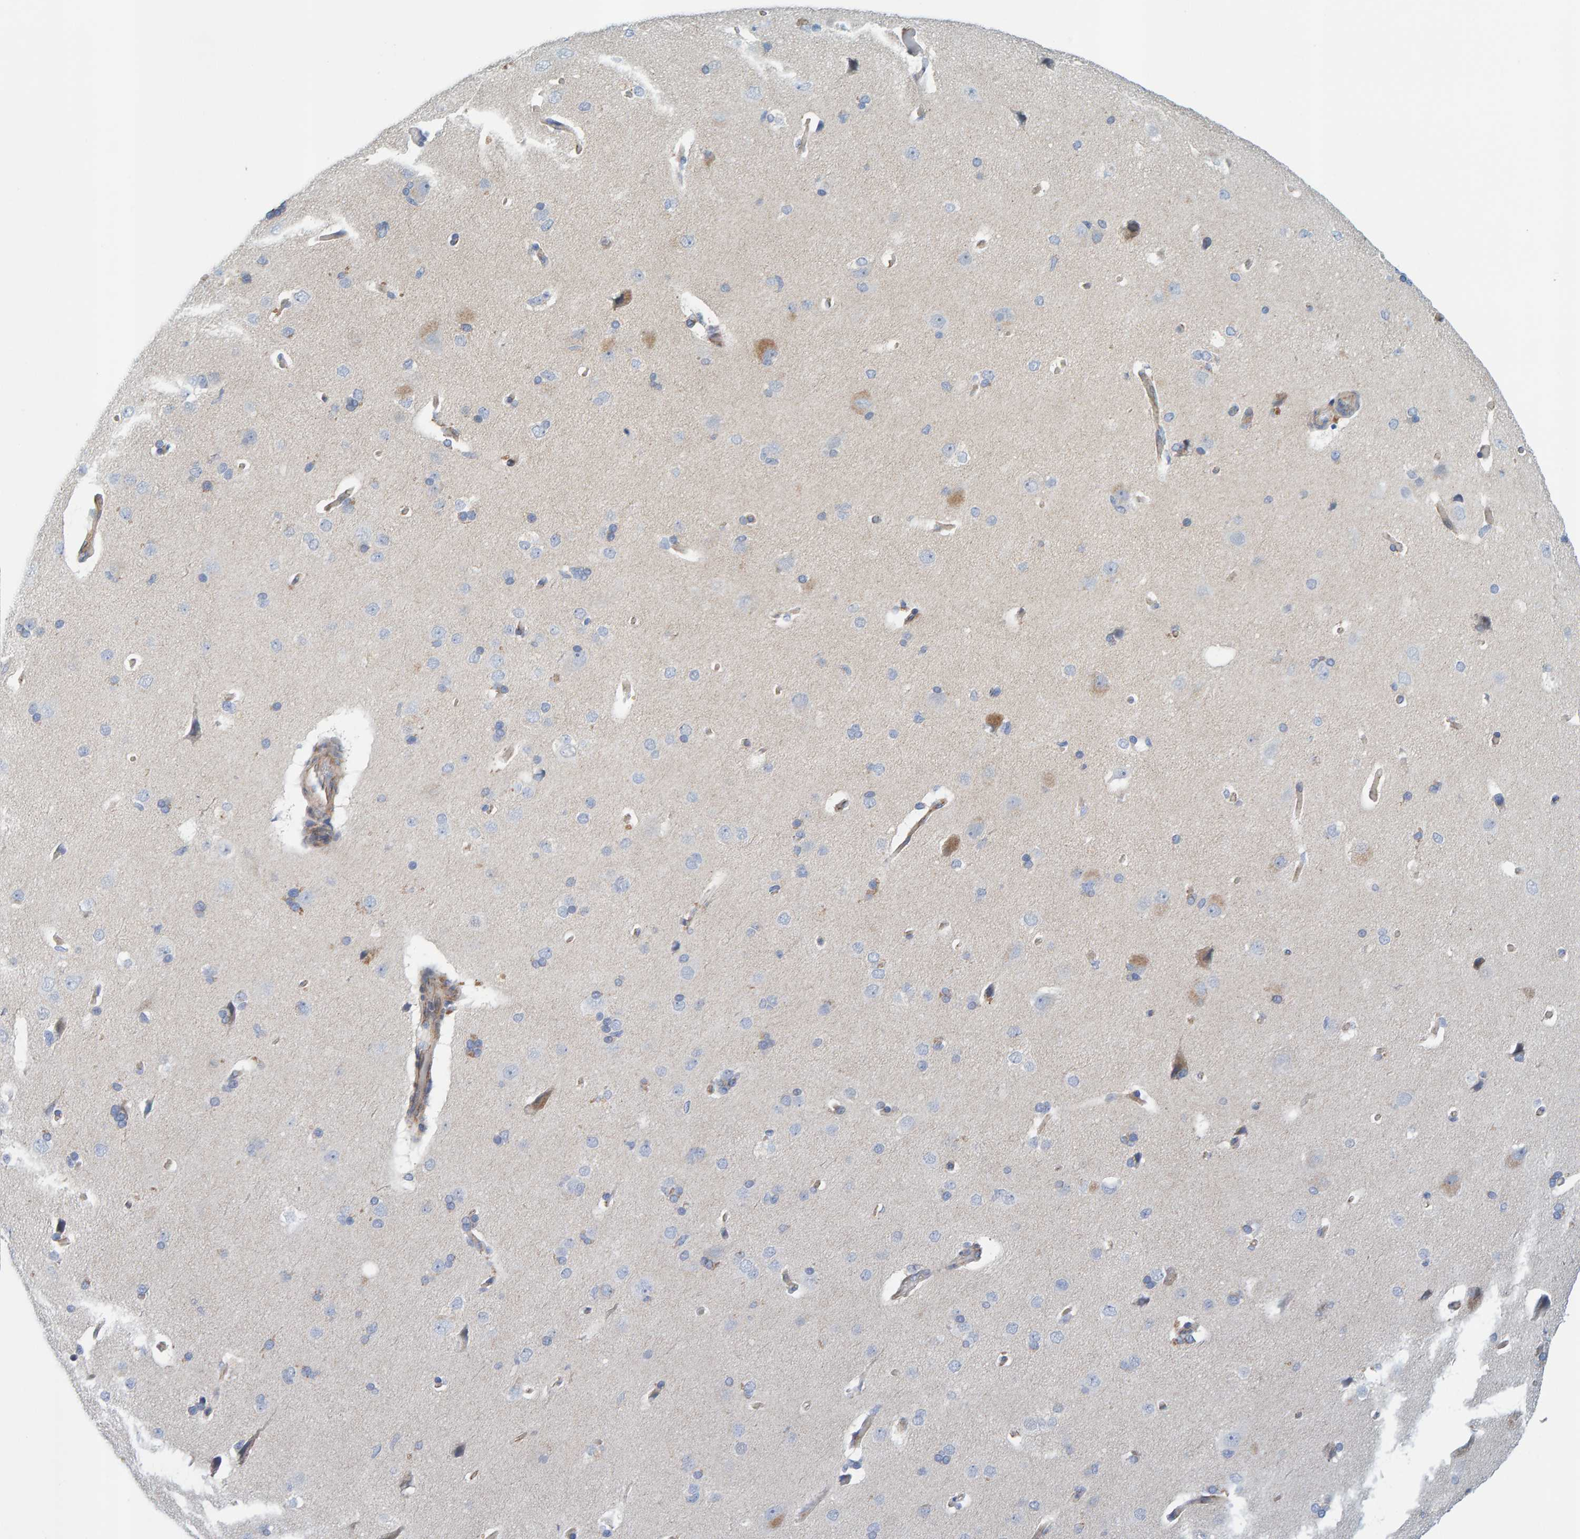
{"staining": {"intensity": "weak", "quantity": ">75%", "location": "cytoplasmic/membranous"}, "tissue": "cerebral cortex", "cell_type": "Endothelial cells", "image_type": "normal", "snomed": [{"axis": "morphology", "description": "Normal tissue, NOS"}, {"axis": "topography", "description": "Cerebral cortex"}], "caption": "Cerebral cortex stained with DAB IHC displays low levels of weak cytoplasmic/membranous expression in about >75% of endothelial cells.", "gene": "KRBA2", "patient": {"sex": "male", "age": 62}}